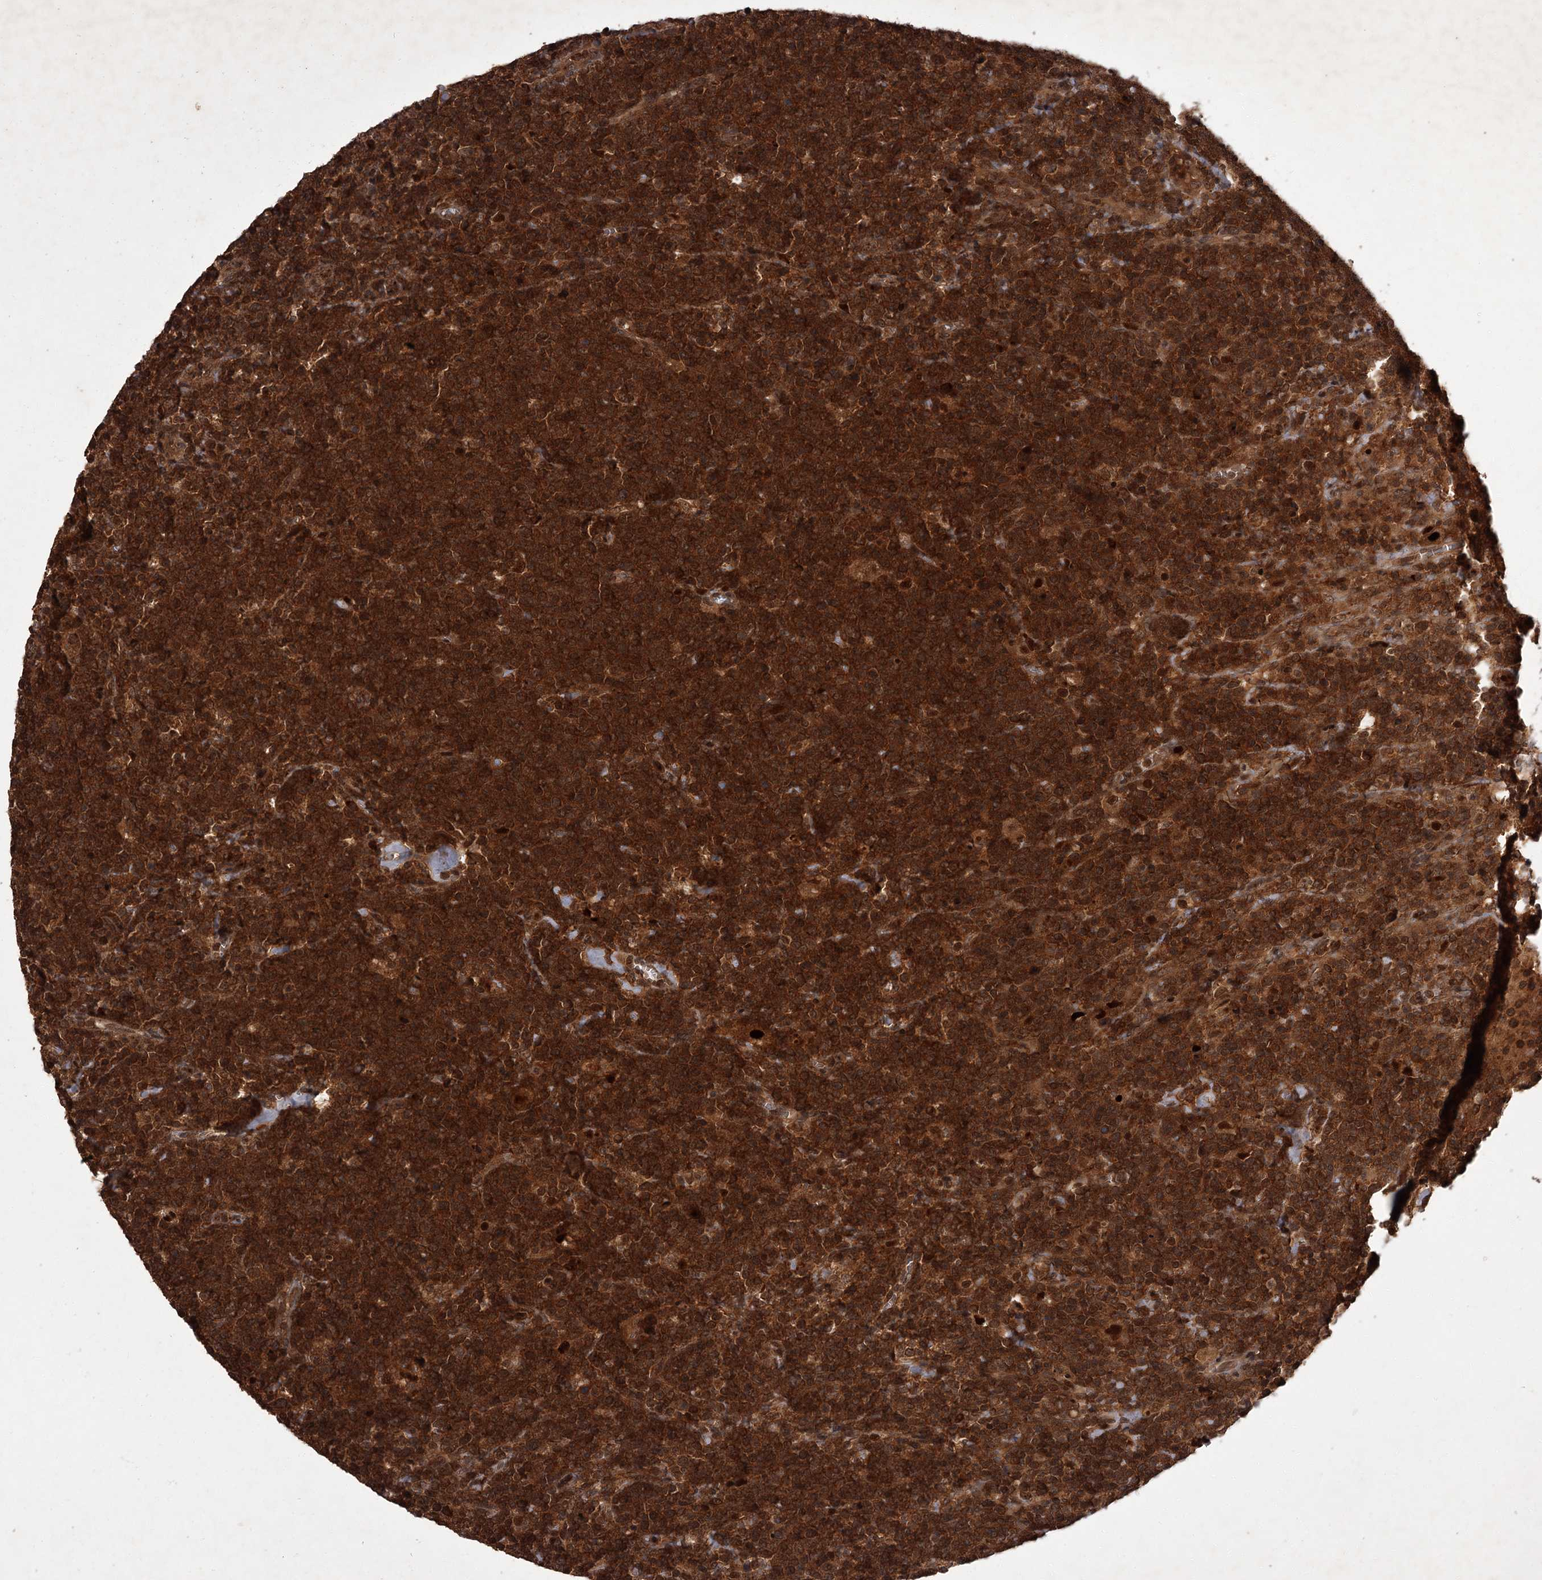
{"staining": {"intensity": "strong", "quantity": ">75%", "location": "cytoplasmic/membranous"}, "tissue": "lymphoma", "cell_type": "Tumor cells", "image_type": "cancer", "snomed": [{"axis": "morphology", "description": "Malignant lymphoma, non-Hodgkin's type, High grade"}, {"axis": "topography", "description": "Lymph node"}], "caption": "IHC (DAB (3,3'-diaminobenzidine)) staining of human lymphoma exhibits strong cytoplasmic/membranous protein positivity in about >75% of tumor cells.", "gene": "TBC1D23", "patient": {"sex": "male", "age": 61}}